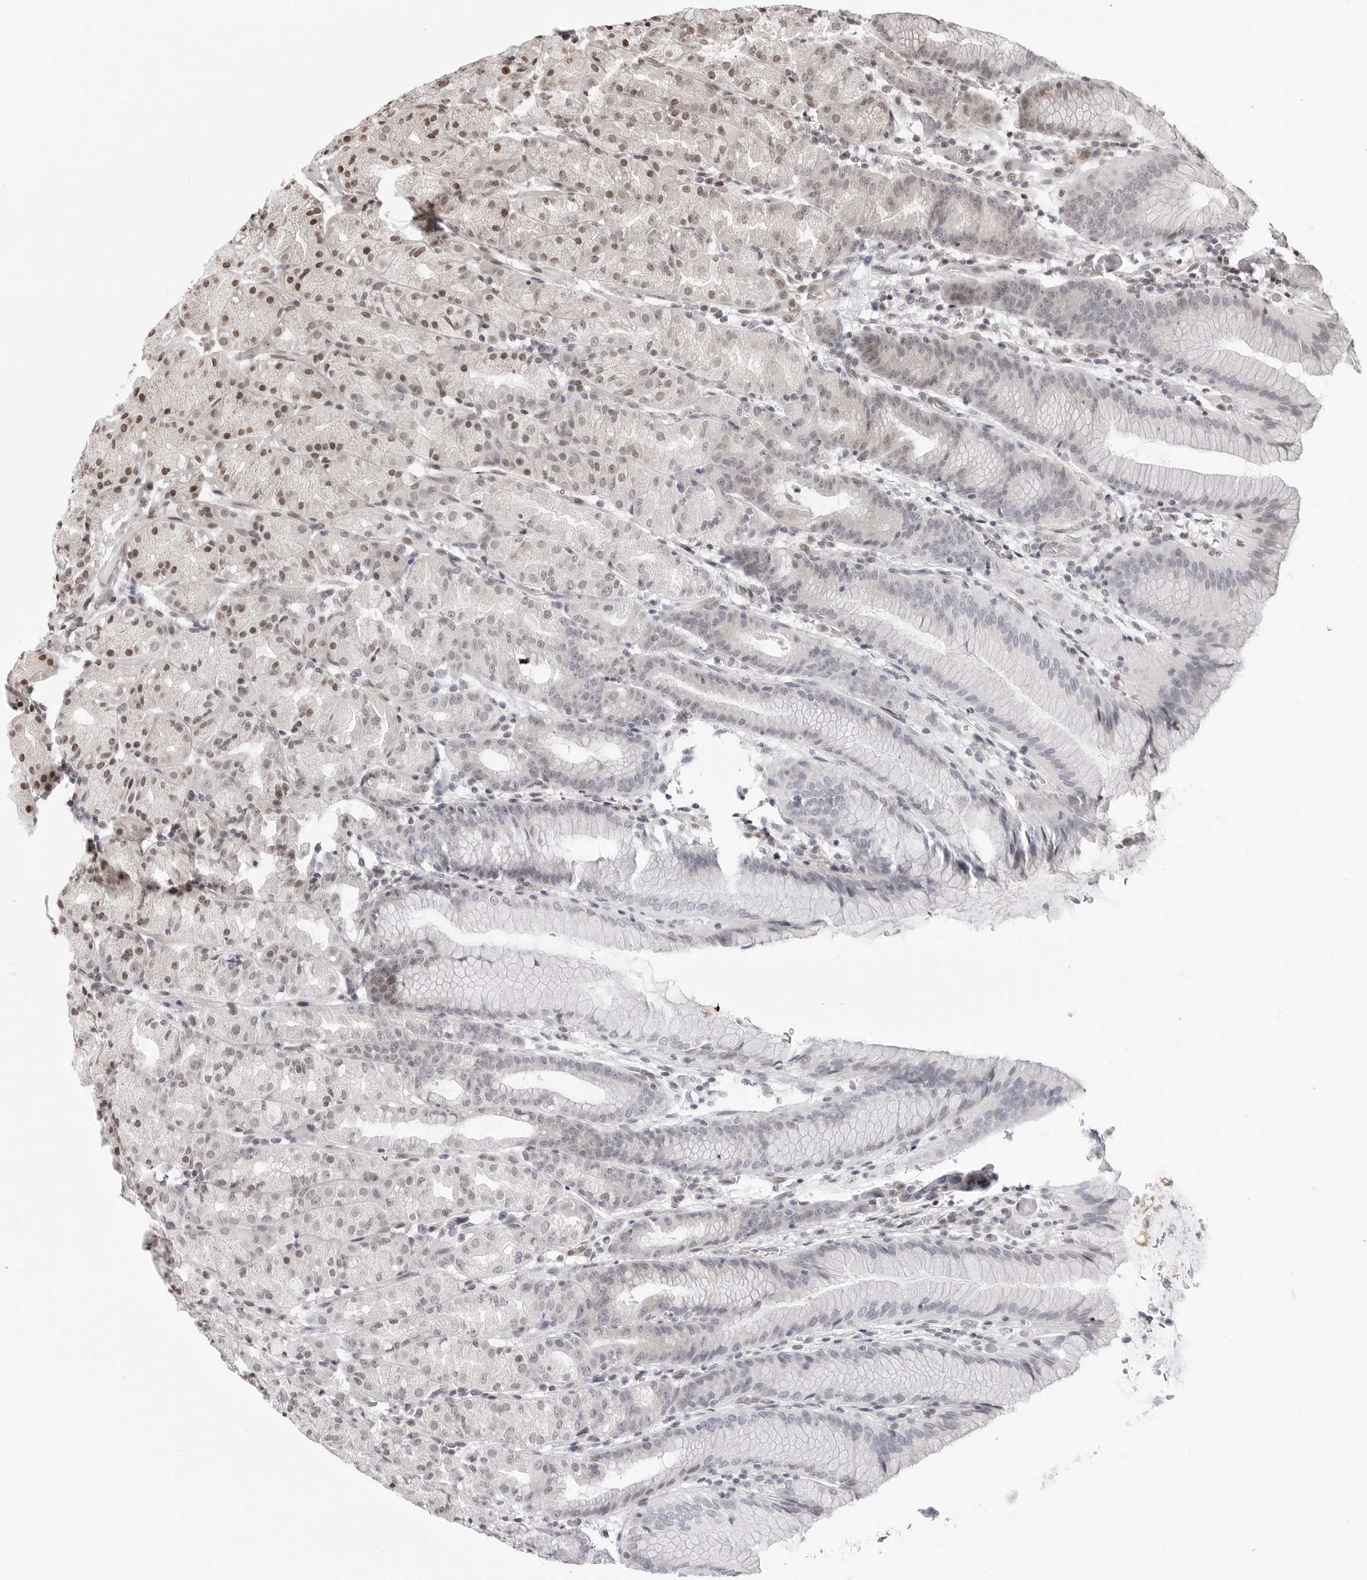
{"staining": {"intensity": "moderate", "quantity": "<25%", "location": "nuclear"}, "tissue": "stomach", "cell_type": "Glandular cells", "image_type": "normal", "snomed": [{"axis": "morphology", "description": "Normal tissue, NOS"}, {"axis": "topography", "description": "Stomach, upper"}], "caption": "DAB immunohistochemical staining of unremarkable stomach shows moderate nuclear protein positivity in approximately <25% of glandular cells.", "gene": "C8orf33", "patient": {"sex": "male", "age": 48}}